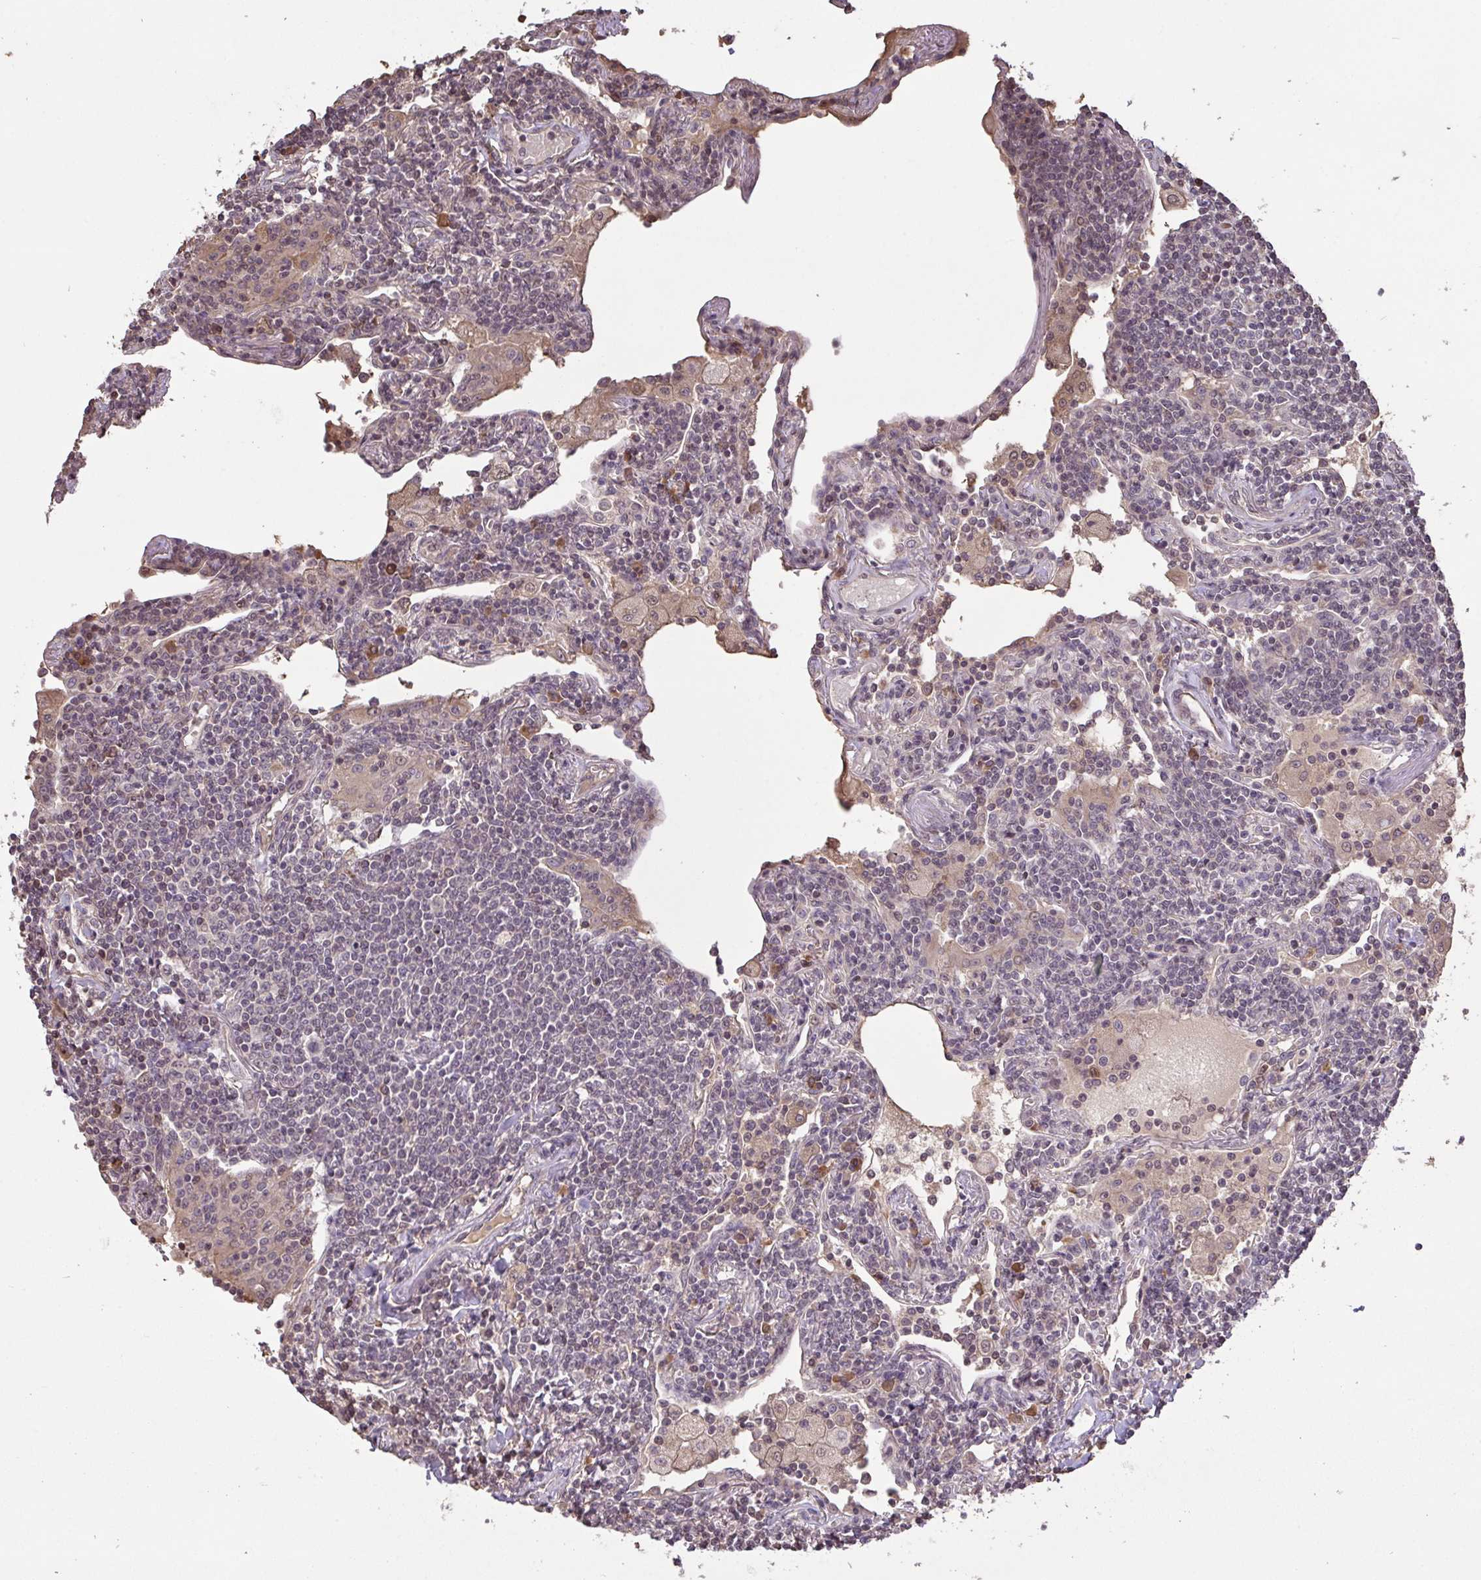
{"staining": {"intensity": "weak", "quantity": "<25%", "location": "nuclear"}, "tissue": "lymphoma", "cell_type": "Tumor cells", "image_type": "cancer", "snomed": [{"axis": "morphology", "description": "Malignant lymphoma, non-Hodgkin's type, Low grade"}, {"axis": "topography", "description": "Lung"}], "caption": "This is a histopathology image of IHC staining of malignant lymphoma, non-Hodgkin's type (low-grade), which shows no positivity in tumor cells. (DAB immunohistochemistry with hematoxylin counter stain).", "gene": "FCER1A", "patient": {"sex": "female", "age": 71}}